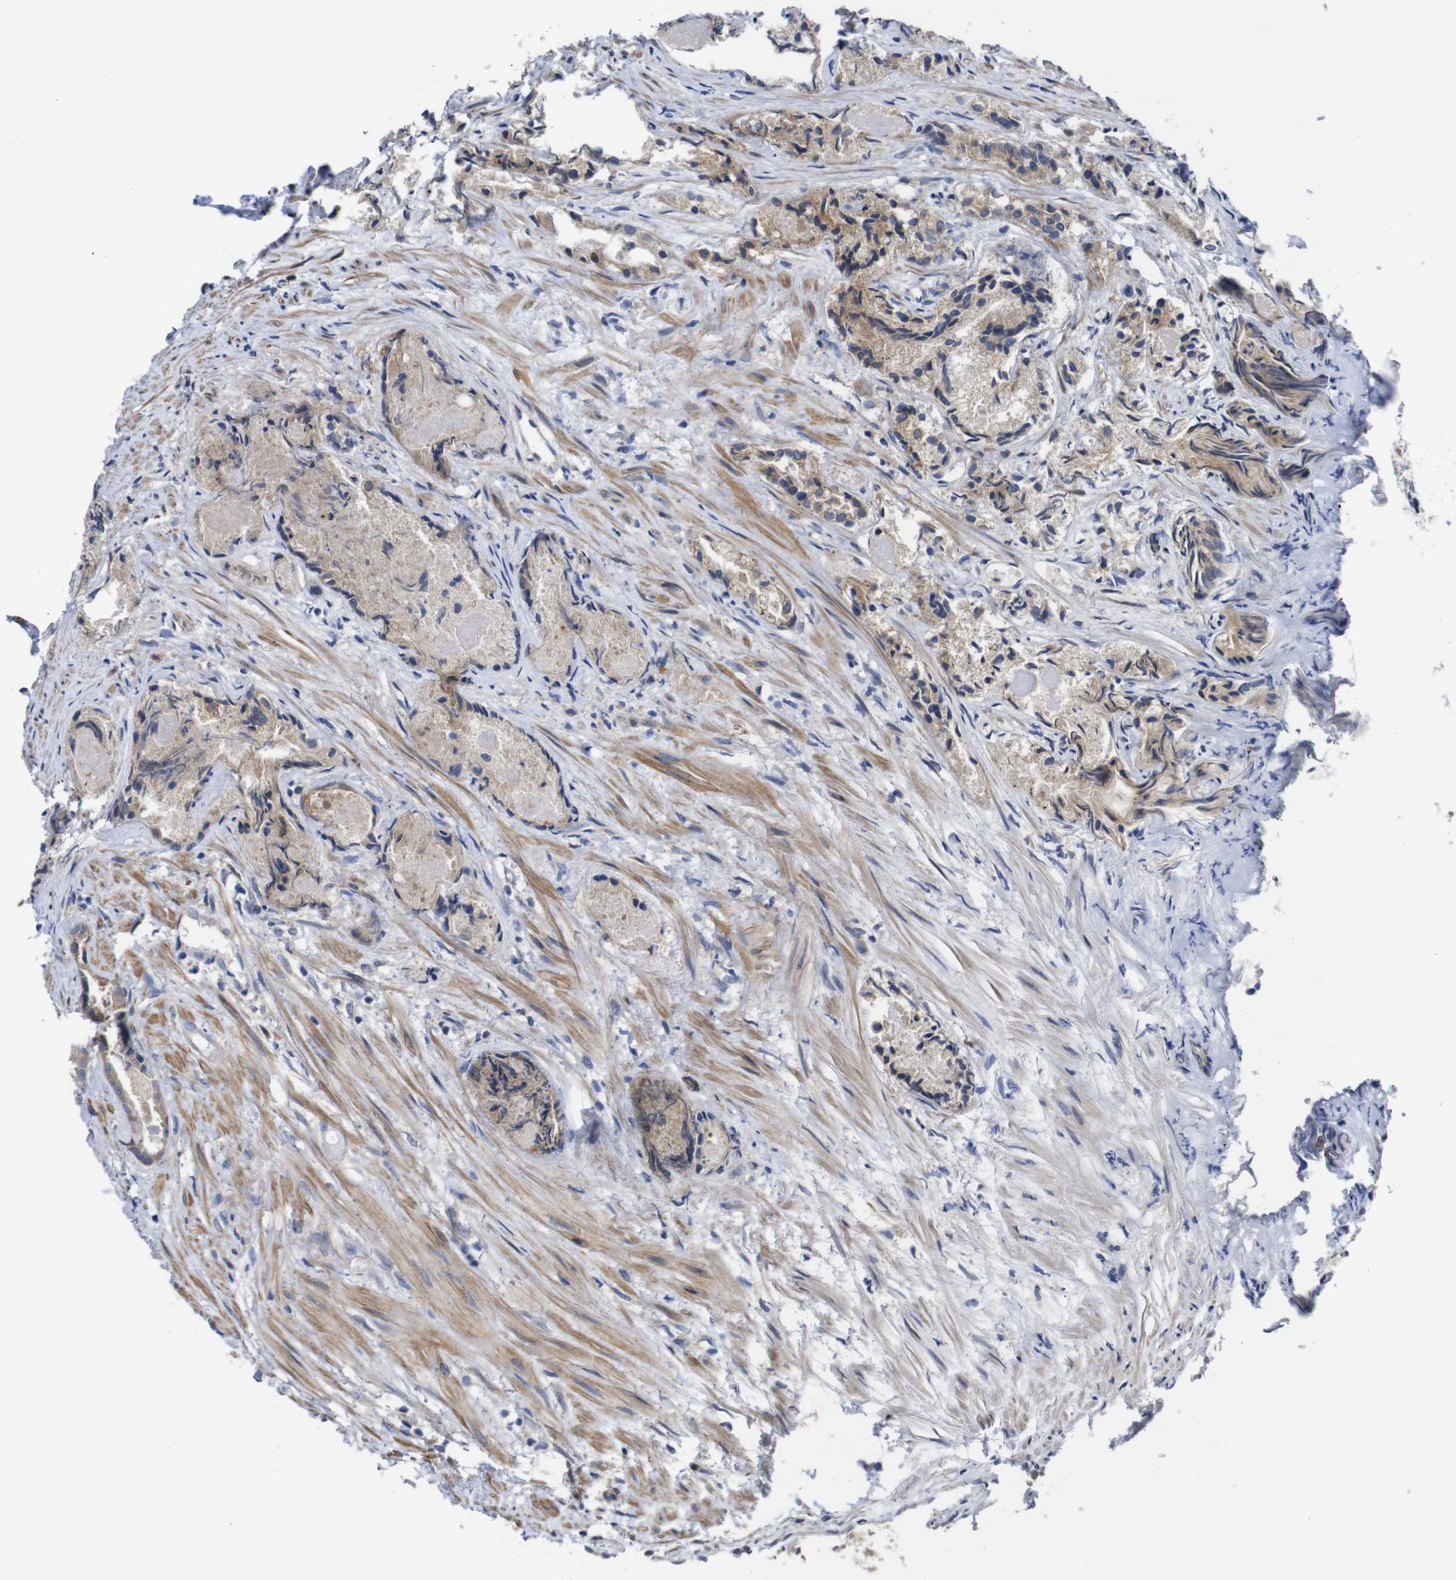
{"staining": {"intensity": "weak", "quantity": ">75%", "location": "cytoplasmic/membranous"}, "tissue": "prostate cancer", "cell_type": "Tumor cells", "image_type": "cancer", "snomed": [{"axis": "morphology", "description": "Adenocarcinoma, Low grade"}, {"axis": "topography", "description": "Prostate"}], "caption": "IHC image of human prostate adenocarcinoma (low-grade) stained for a protein (brown), which reveals low levels of weak cytoplasmic/membranous expression in about >75% of tumor cells.", "gene": "DDRGK1", "patient": {"sex": "male", "age": 72}}